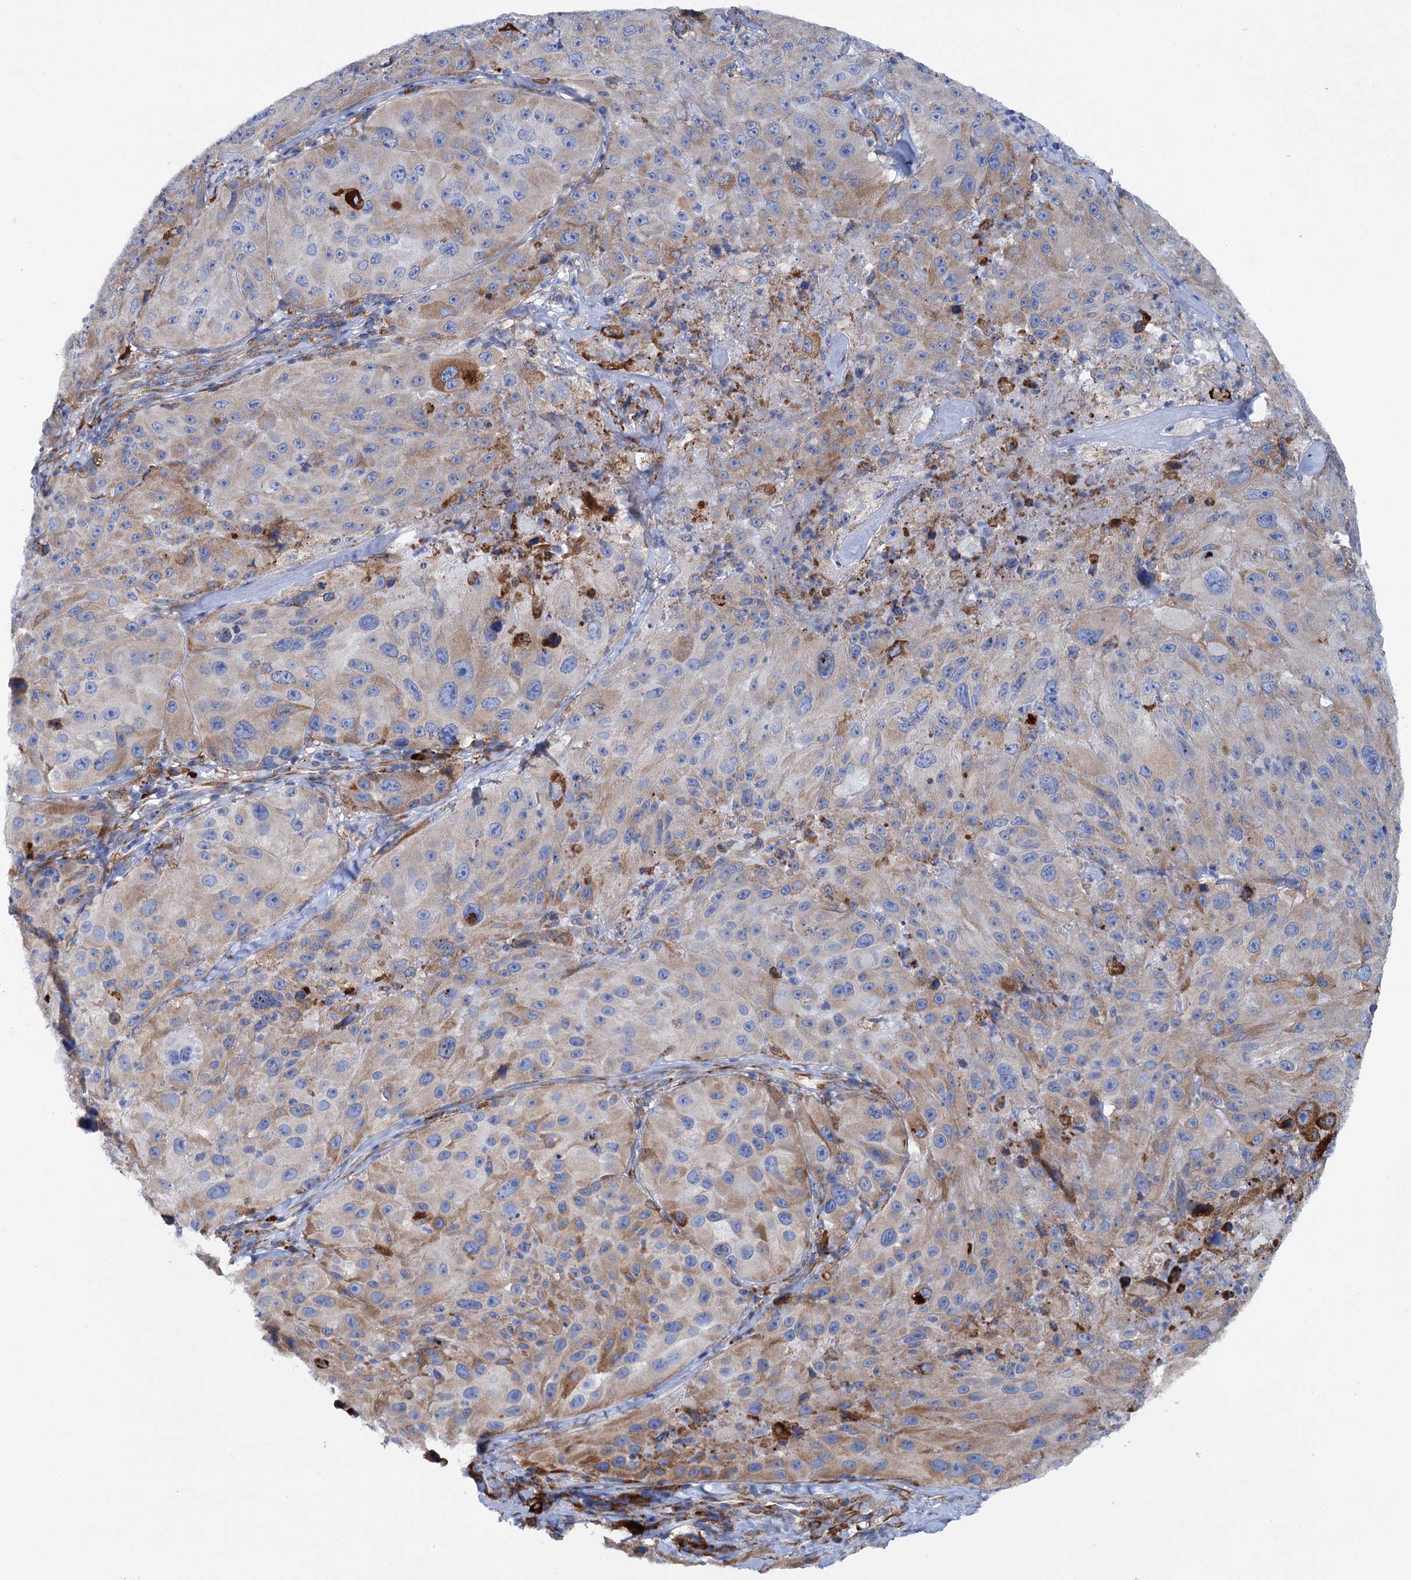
{"staining": {"intensity": "moderate", "quantity": "25%-75%", "location": "cytoplasmic/membranous"}, "tissue": "melanoma", "cell_type": "Tumor cells", "image_type": "cancer", "snomed": [{"axis": "morphology", "description": "Malignant melanoma, Metastatic site"}, {"axis": "topography", "description": "Lymph node"}], "caption": "High-power microscopy captured an immunohistochemistry image of melanoma, revealing moderate cytoplasmic/membranous staining in about 25%-75% of tumor cells.", "gene": "SHE", "patient": {"sex": "male", "age": 62}}